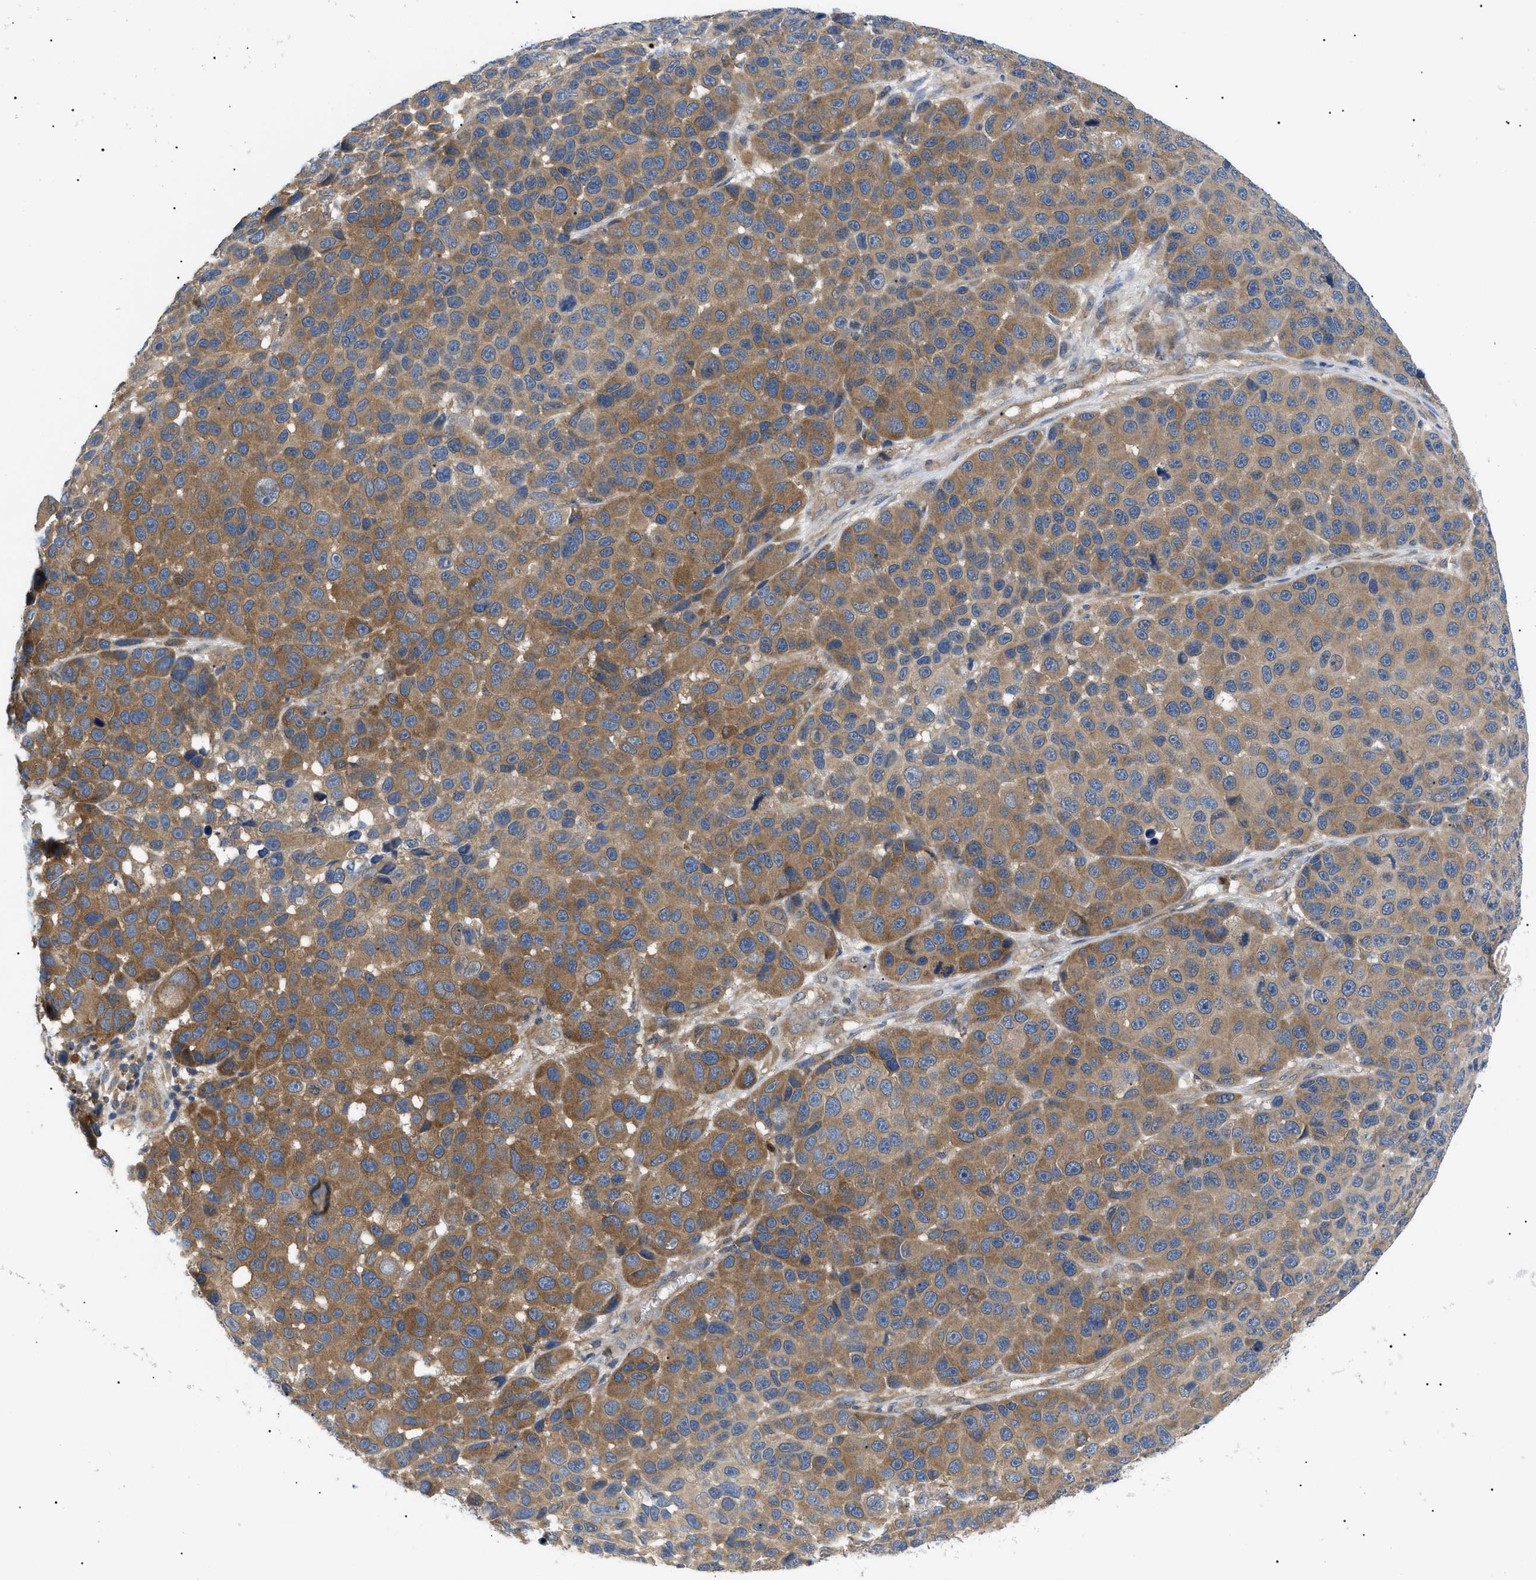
{"staining": {"intensity": "moderate", "quantity": ">75%", "location": "cytoplasmic/membranous"}, "tissue": "melanoma", "cell_type": "Tumor cells", "image_type": "cancer", "snomed": [{"axis": "morphology", "description": "Malignant melanoma, NOS"}, {"axis": "topography", "description": "Skin"}], "caption": "IHC histopathology image of neoplastic tissue: human malignant melanoma stained using IHC reveals medium levels of moderate protein expression localized specifically in the cytoplasmic/membranous of tumor cells, appearing as a cytoplasmic/membranous brown color.", "gene": "RIPK1", "patient": {"sex": "male", "age": 53}}